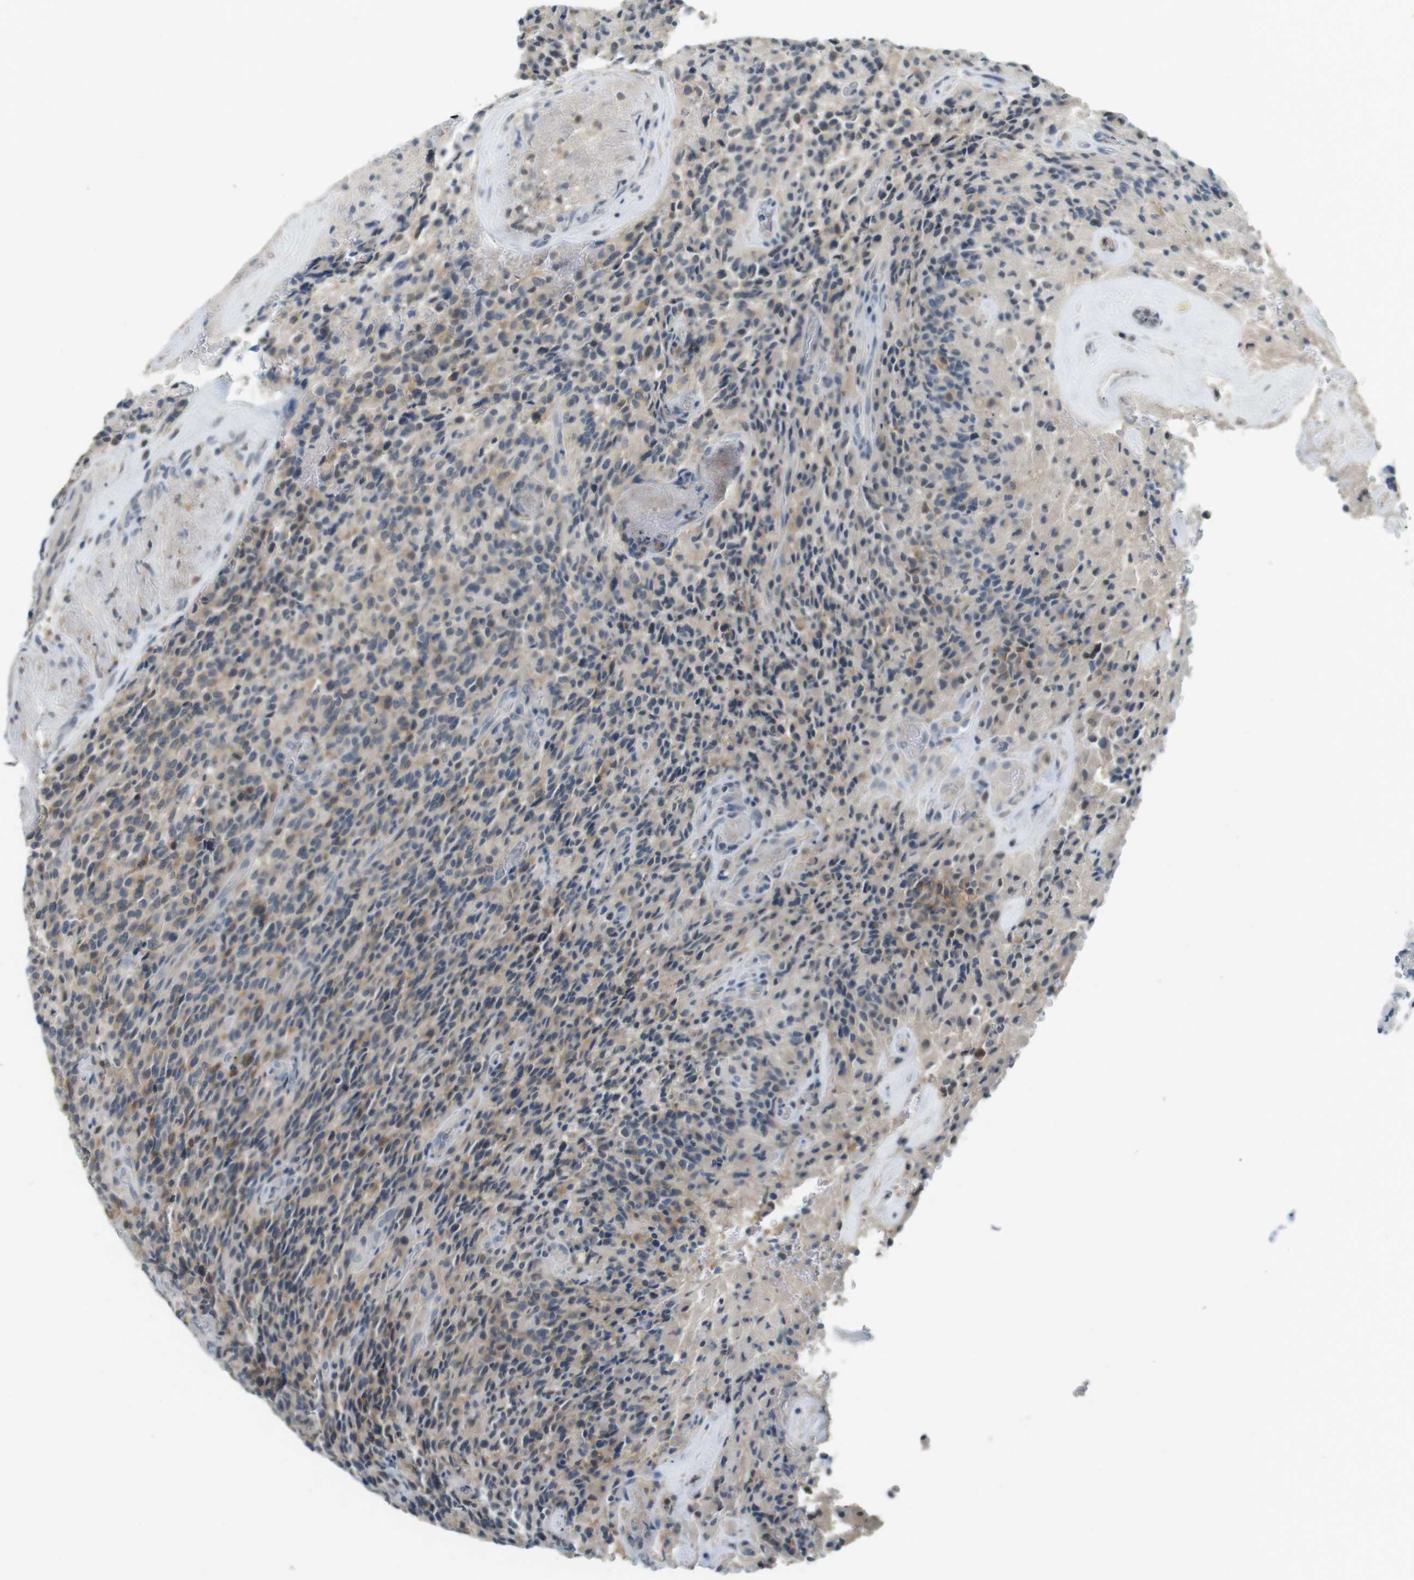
{"staining": {"intensity": "moderate", "quantity": "<25%", "location": "cytoplasmic/membranous"}, "tissue": "glioma", "cell_type": "Tumor cells", "image_type": "cancer", "snomed": [{"axis": "morphology", "description": "Glioma, malignant, High grade"}, {"axis": "topography", "description": "Brain"}], "caption": "This micrograph exhibits immunohistochemistry staining of human malignant high-grade glioma, with low moderate cytoplasmic/membranous staining in approximately <25% of tumor cells.", "gene": "CDK14", "patient": {"sex": "male", "age": 71}}